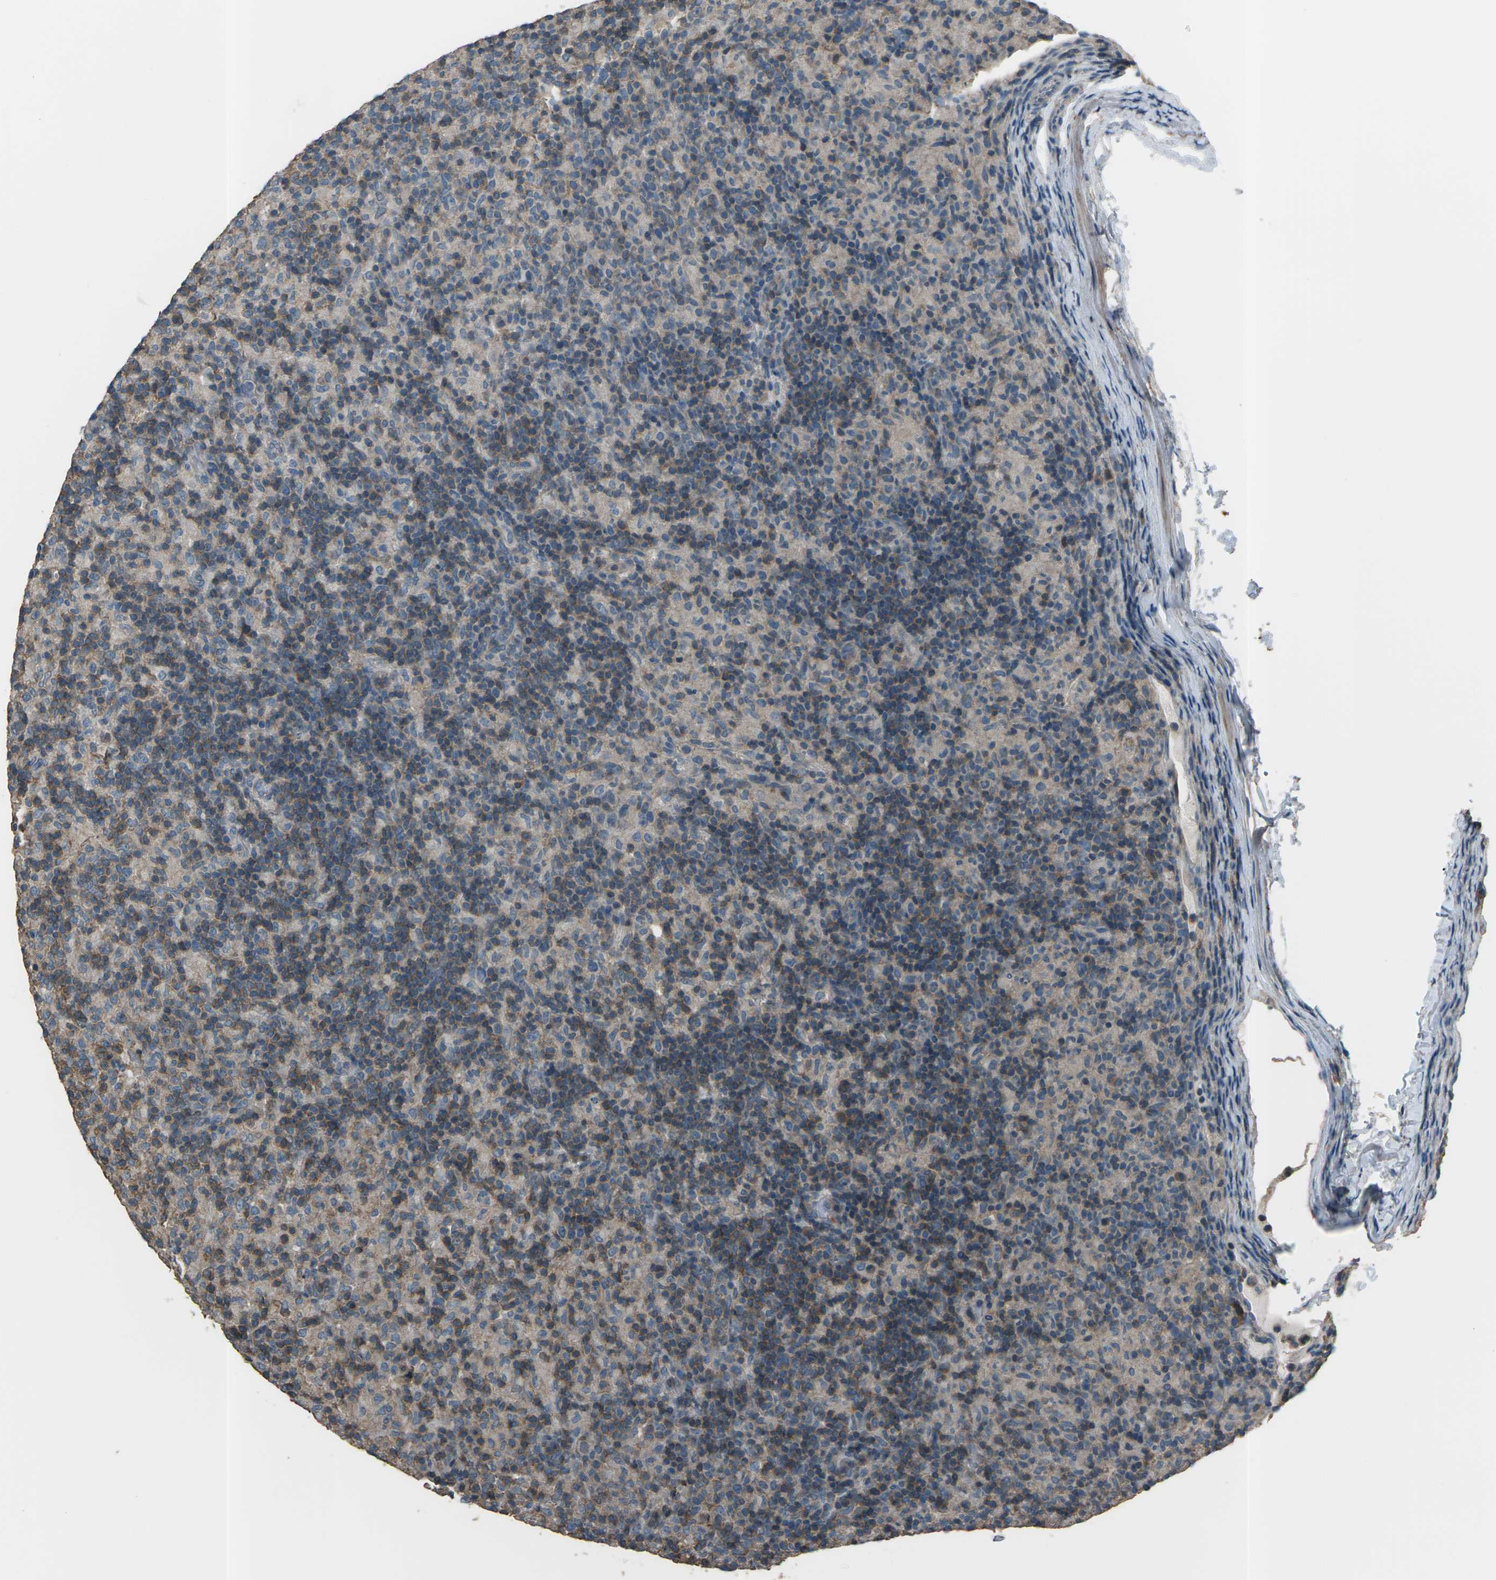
{"staining": {"intensity": "weak", "quantity": ">75%", "location": "cytoplasmic/membranous"}, "tissue": "lymphoma", "cell_type": "Tumor cells", "image_type": "cancer", "snomed": [{"axis": "morphology", "description": "Hodgkin's disease, NOS"}, {"axis": "topography", "description": "Lymph node"}], "caption": "DAB (3,3'-diaminobenzidine) immunohistochemical staining of human lymphoma demonstrates weak cytoplasmic/membranous protein staining in approximately >75% of tumor cells.", "gene": "CMTM4", "patient": {"sex": "male", "age": 70}}